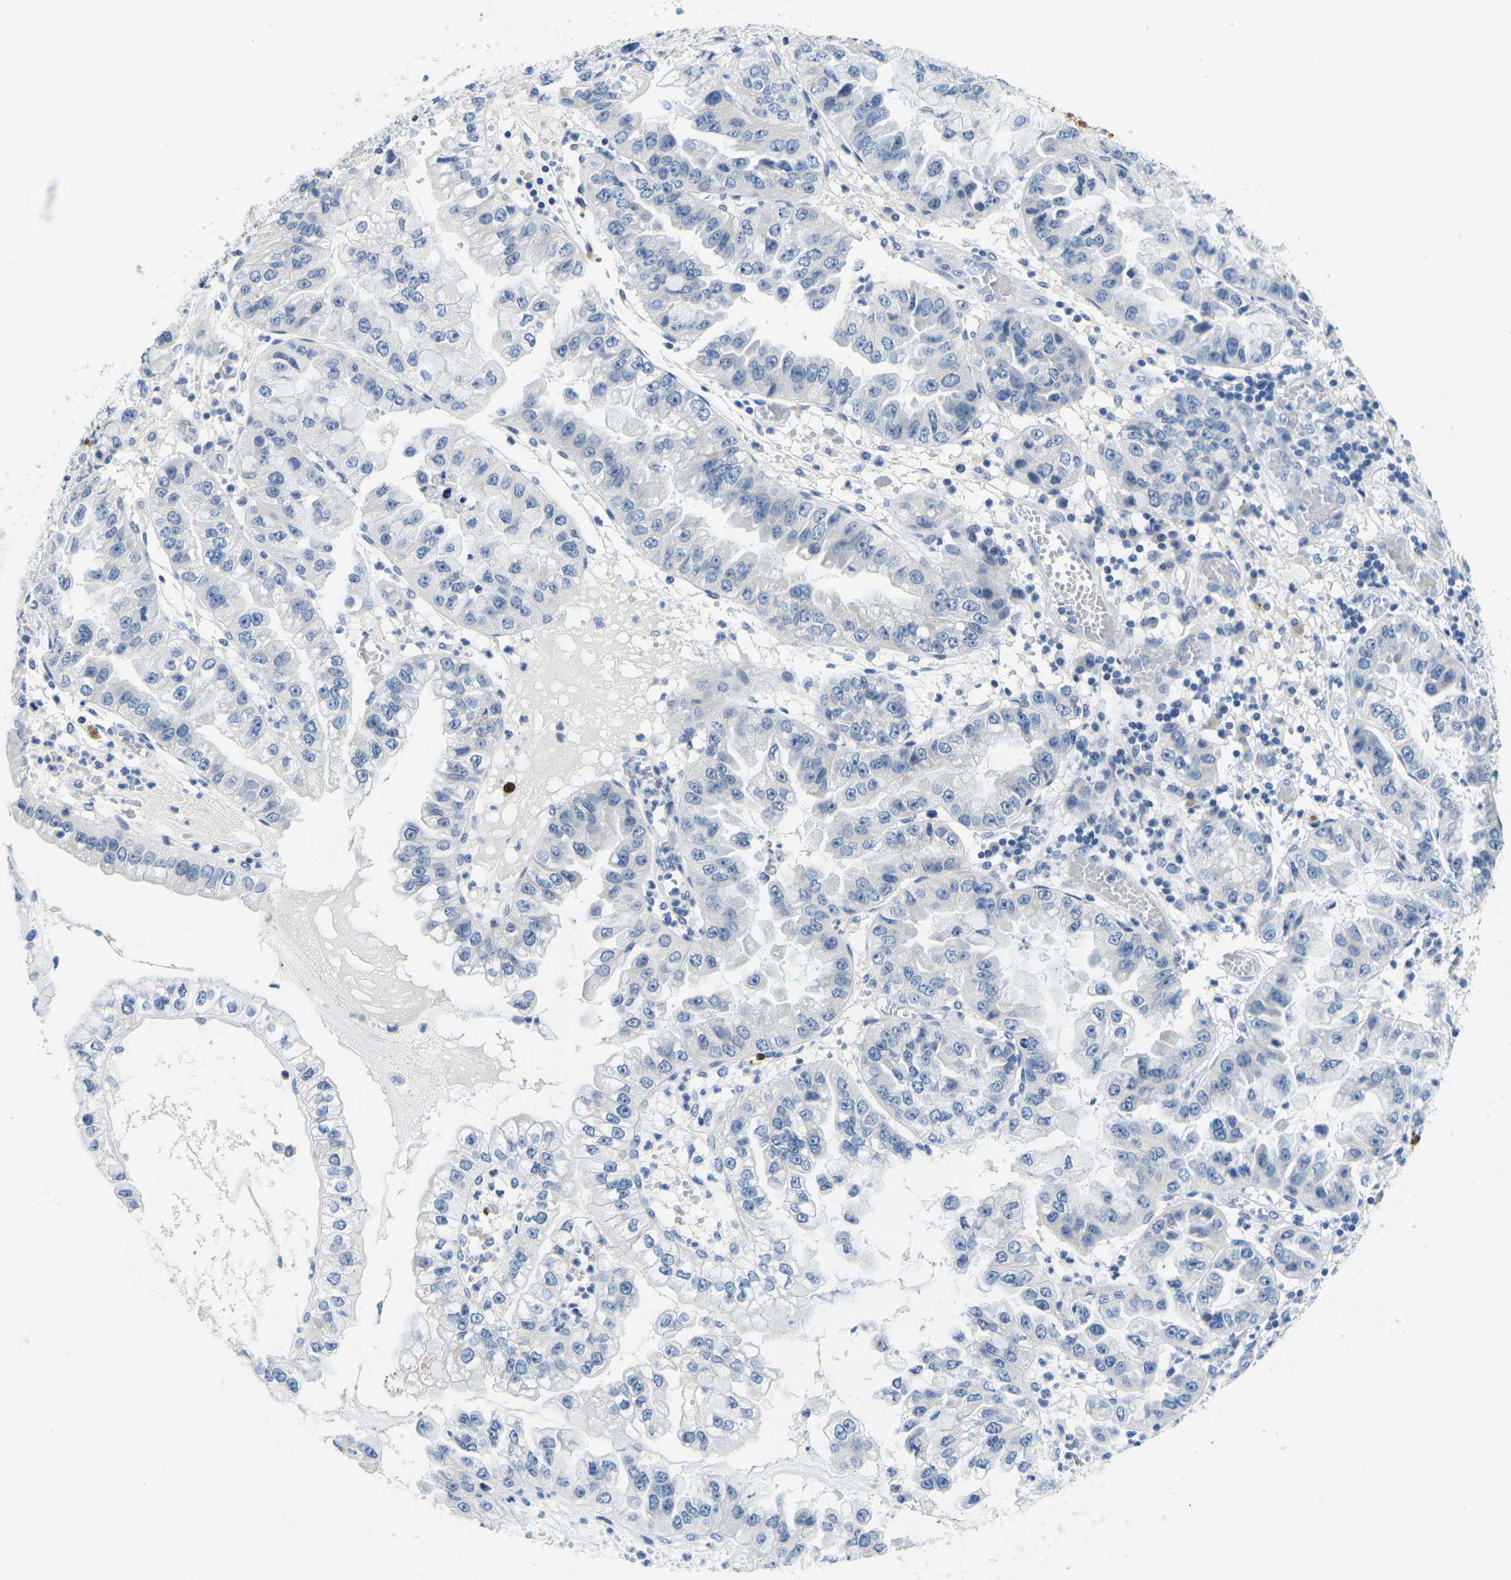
{"staining": {"intensity": "negative", "quantity": "none", "location": "none"}, "tissue": "liver cancer", "cell_type": "Tumor cells", "image_type": "cancer", "snomed": [{"axis": "morphology", "description": "Cholangiocarcinoma"}, {"axis": "topography", "description": "Liver"}], "caption": "The image shows no significant expression in tumor cells of liver cancer.", "gene": "GPR15", "patient": {"sex": "female", "age": 79}}